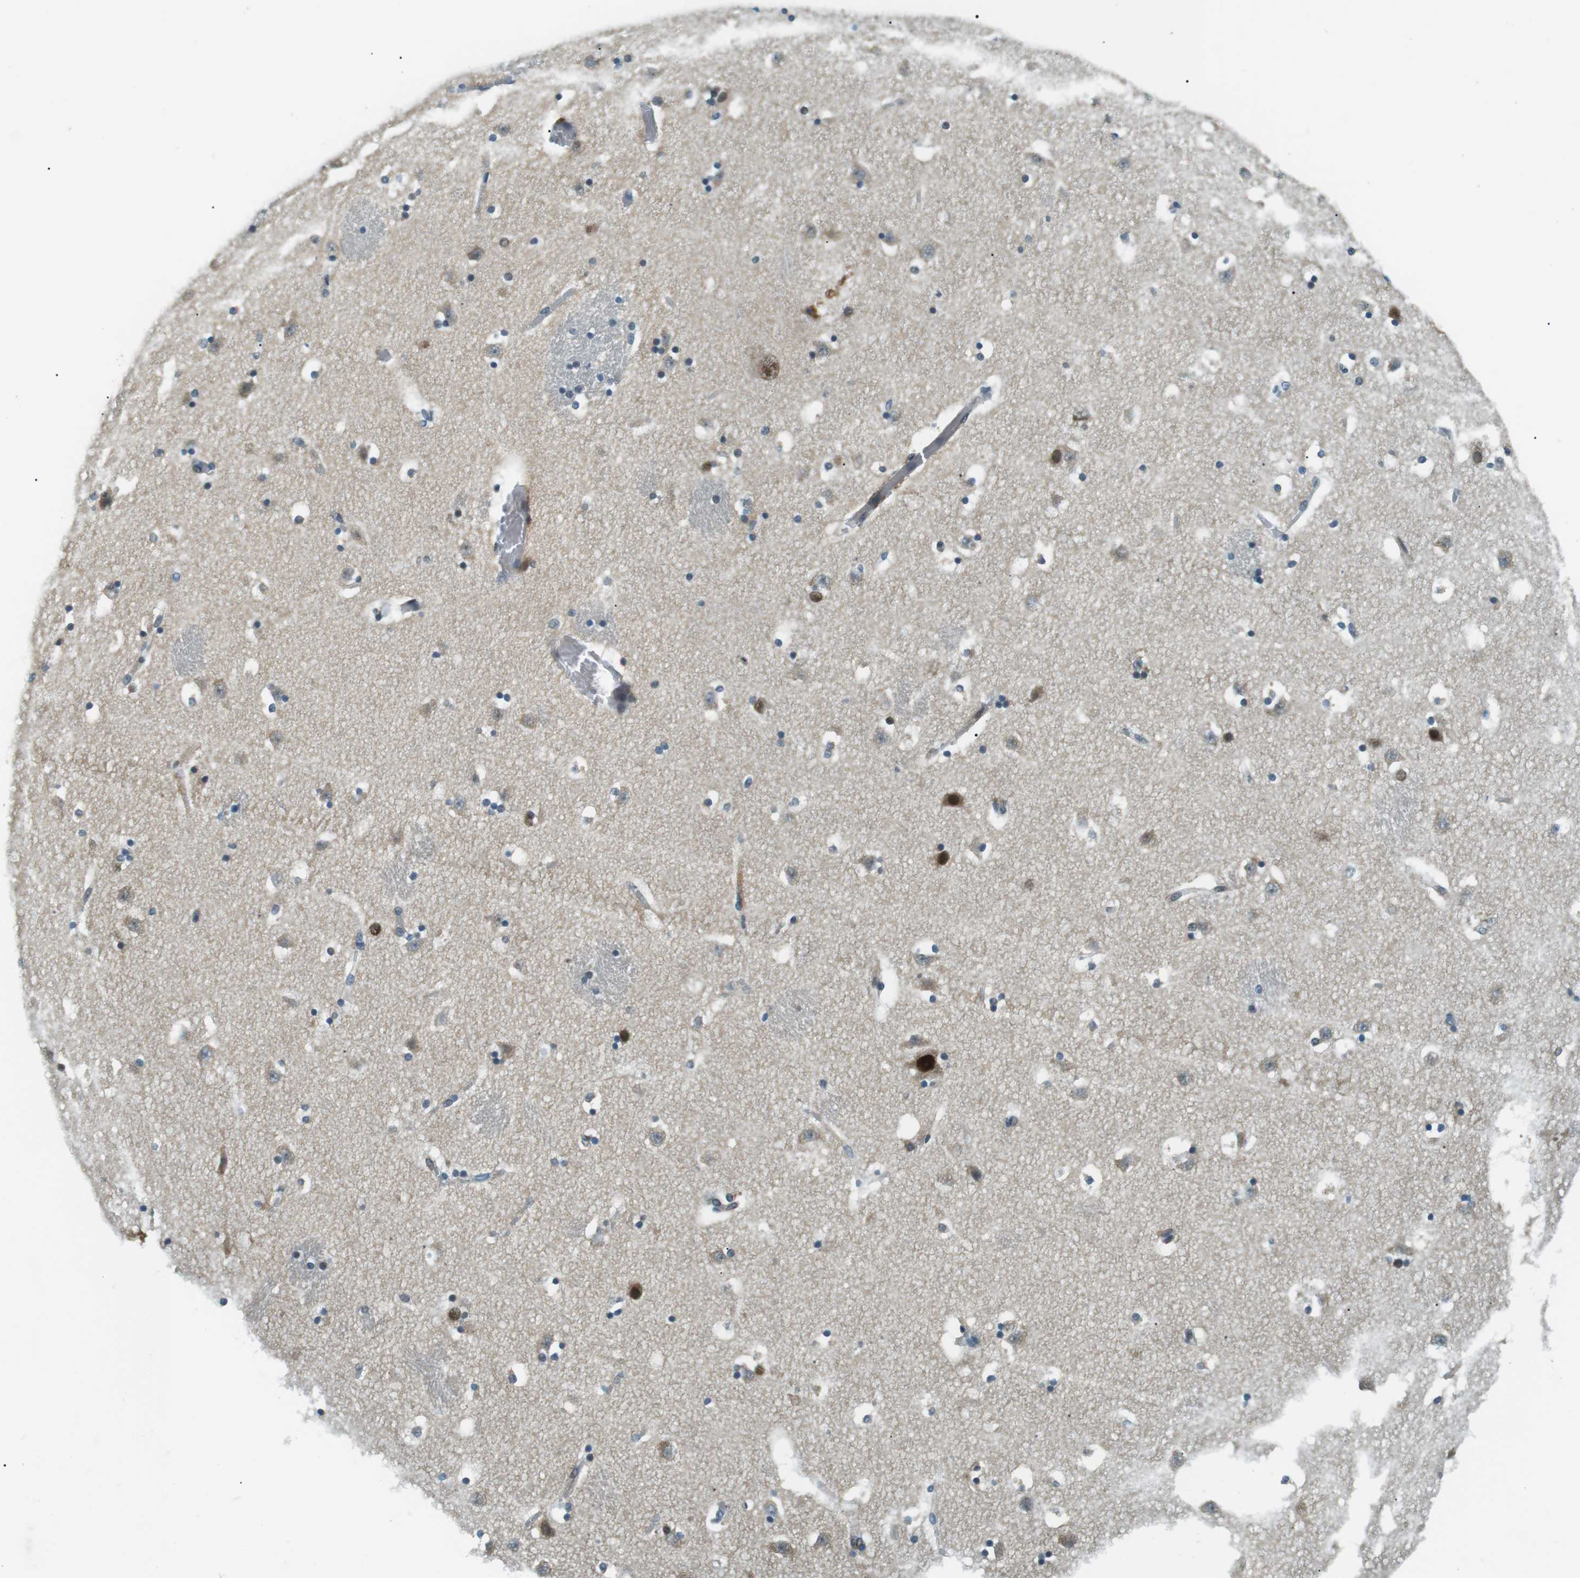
{"staining": {"intensity": "moderate", "quantity": "<25%", "location": "nuclear"}, "tissue": "caudate", "cell_type": "Glial cells", "image_type": "normal", "snomed": [{"axis": "morphology", "description": "Normal tissue, NOS"}, {"axis": "topography", "description": "Lateral ventricle wall"}], "caption": "IHC histopathology image of normal human caudate stained for a protein (brown), which exhibits low levels of moderate nuclear staining in about <25% of glial cells.", "gene": "PJA1", "patient": {"sex": "male", "age": 45}}